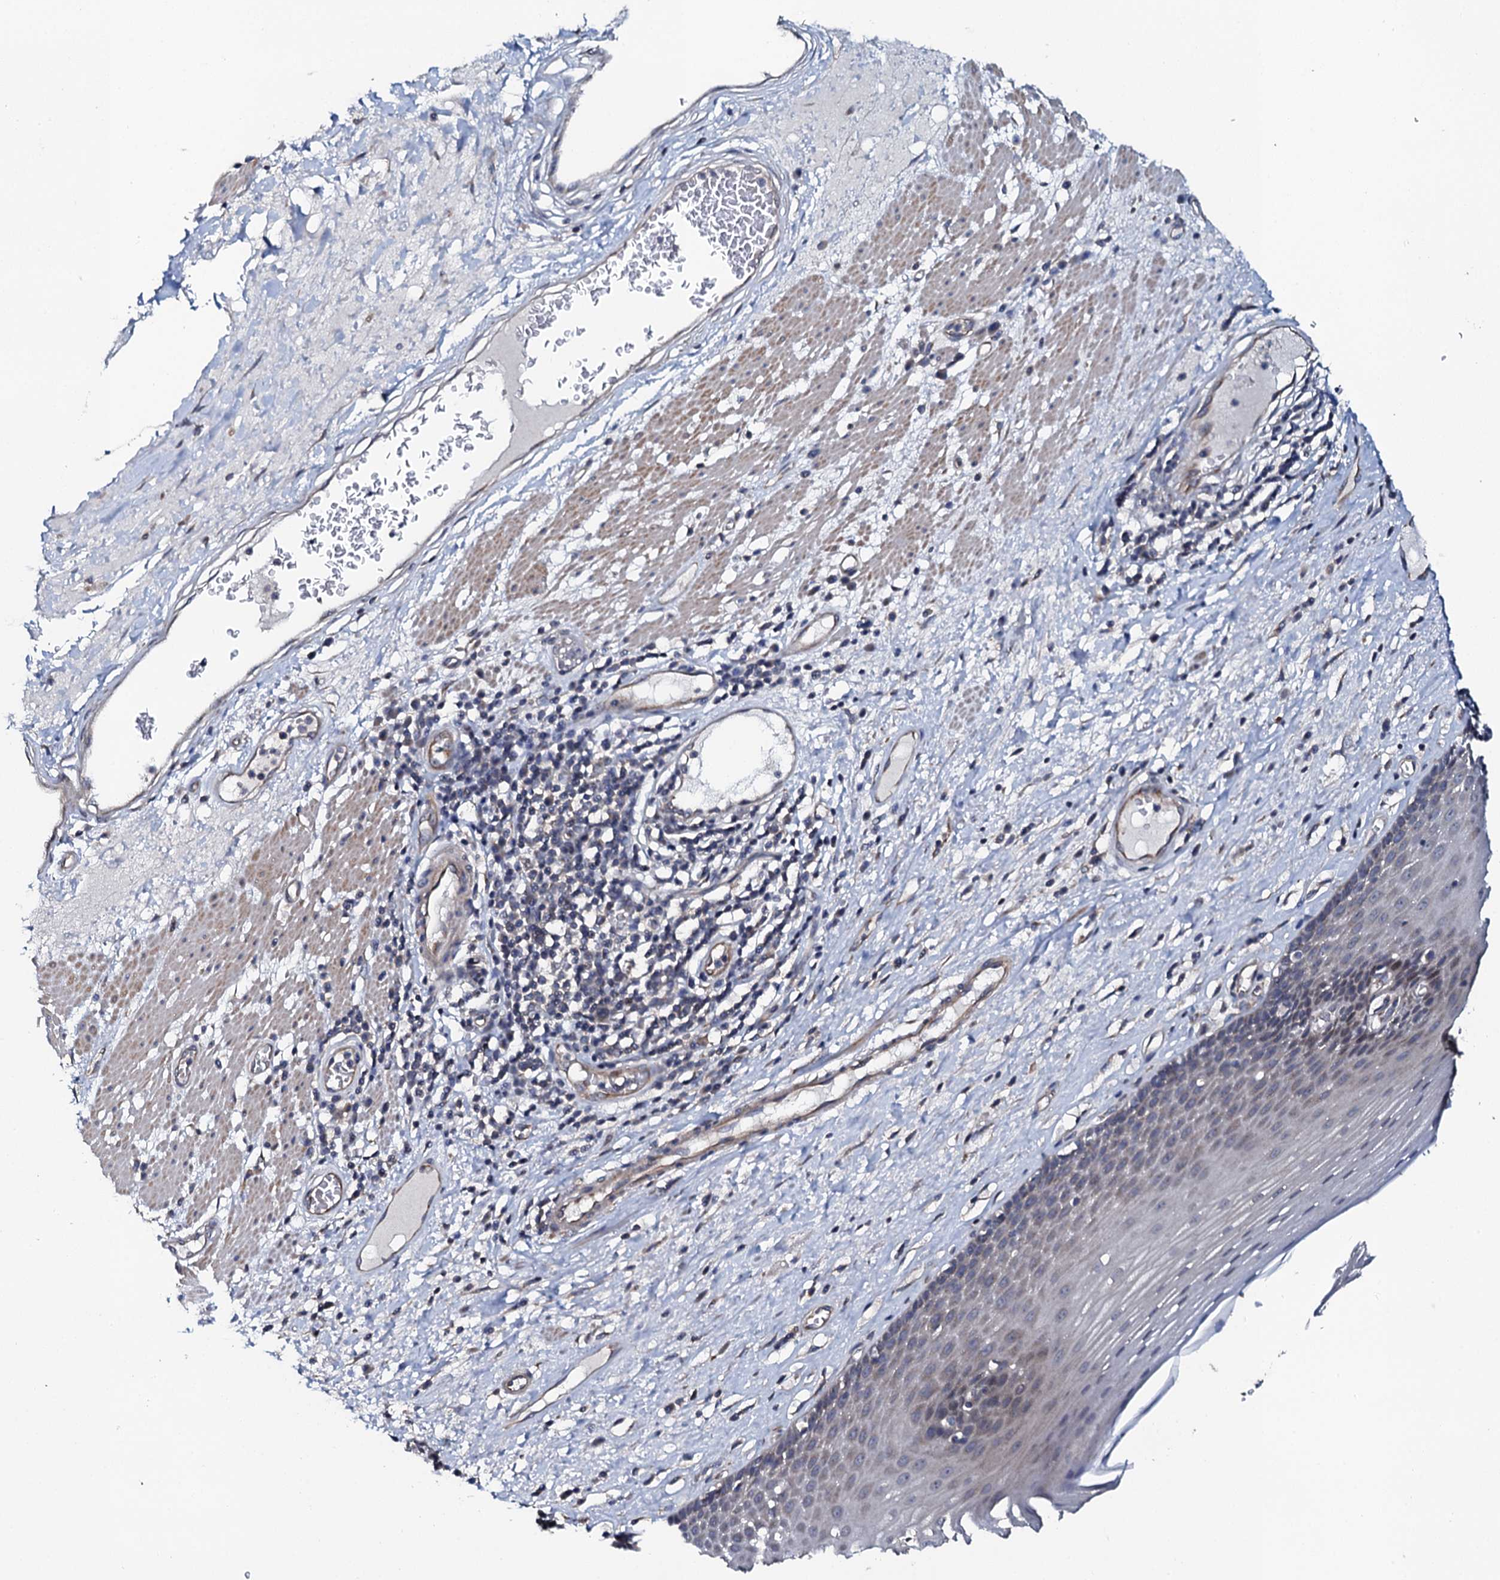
{"staining": {"intensity": "negative", "quantity": "none", "location": "none"}, "tissue": "esophagus", "cell_type": "Squamous epithelial cells", "image_type": "normal", "snomed": [{"axis": "morphology", "description": "Normal tissue, NOS"}, {"axis": "topography", "description": "Esophagus"}], "caption": "Squamous epithelial cells are negative for protein expression in benign human esophagus. Brightfield microscopy of IHC stained with DAB (brown) and hematoxylin (blue), captured at high magnification.", "gene": "GLCE", "patient": {"sex": "male", "age": 62}}